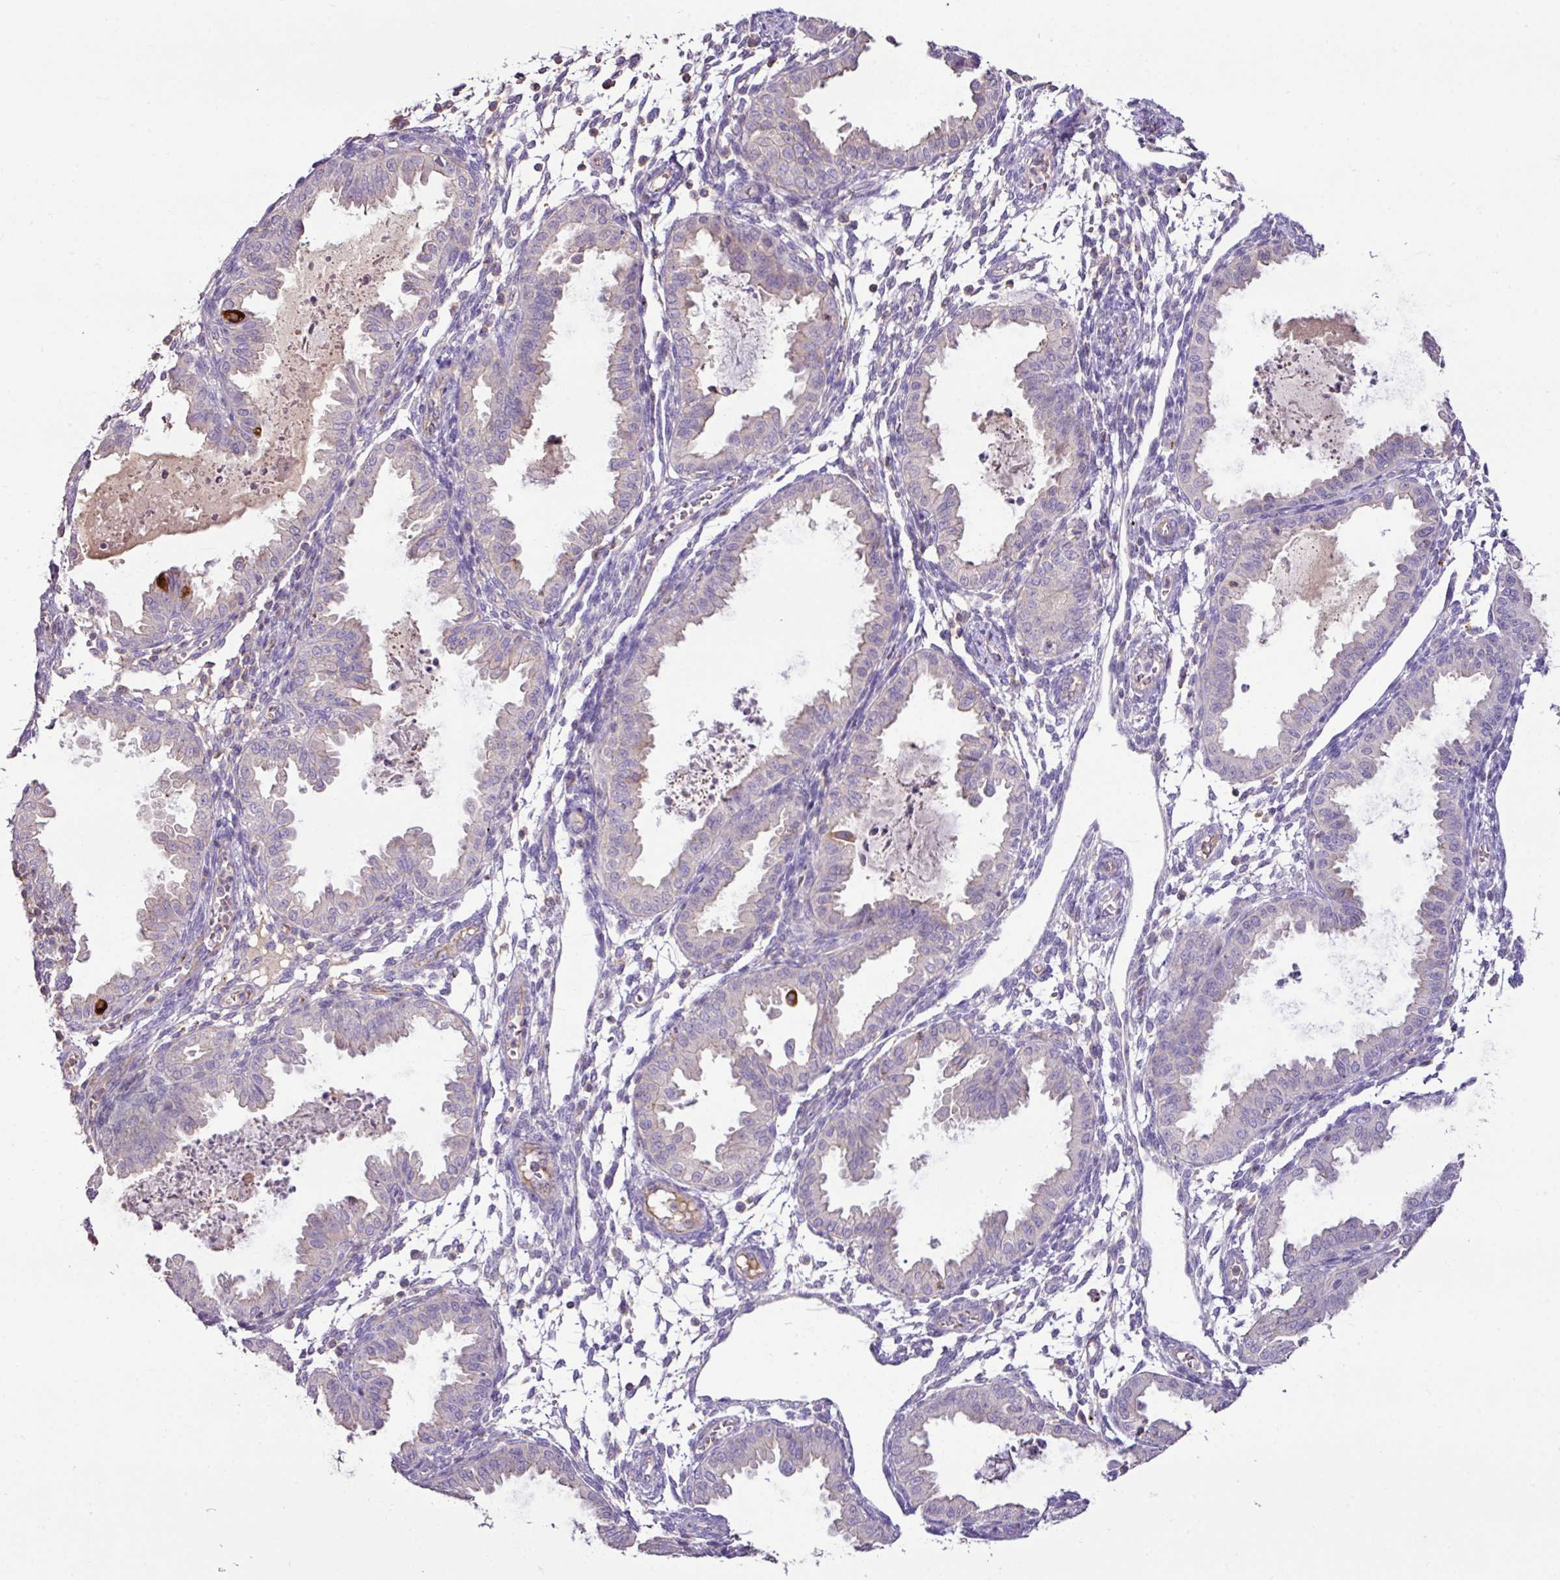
{"staining": {"intensity": "negative", "quantity": "none", "location": "none"}, "tissue": "endometrium", "cell_type": "Cells in endometrial stroma", "image_type": "normal", "snomed": [{"axis": "morphology", "description": "Normal tissue, NOS"}, {"axis": "topography", "description": "Endometrium"}], "caption": "This photomicrograph is of normal endometrium stained with IHC to label a protein in brown with the nuclei are counter-stained blue. There is no staining in cells in endometrial stroma.", "gene": "AGR3", "patient": {"sex": "female", "age": 33}}